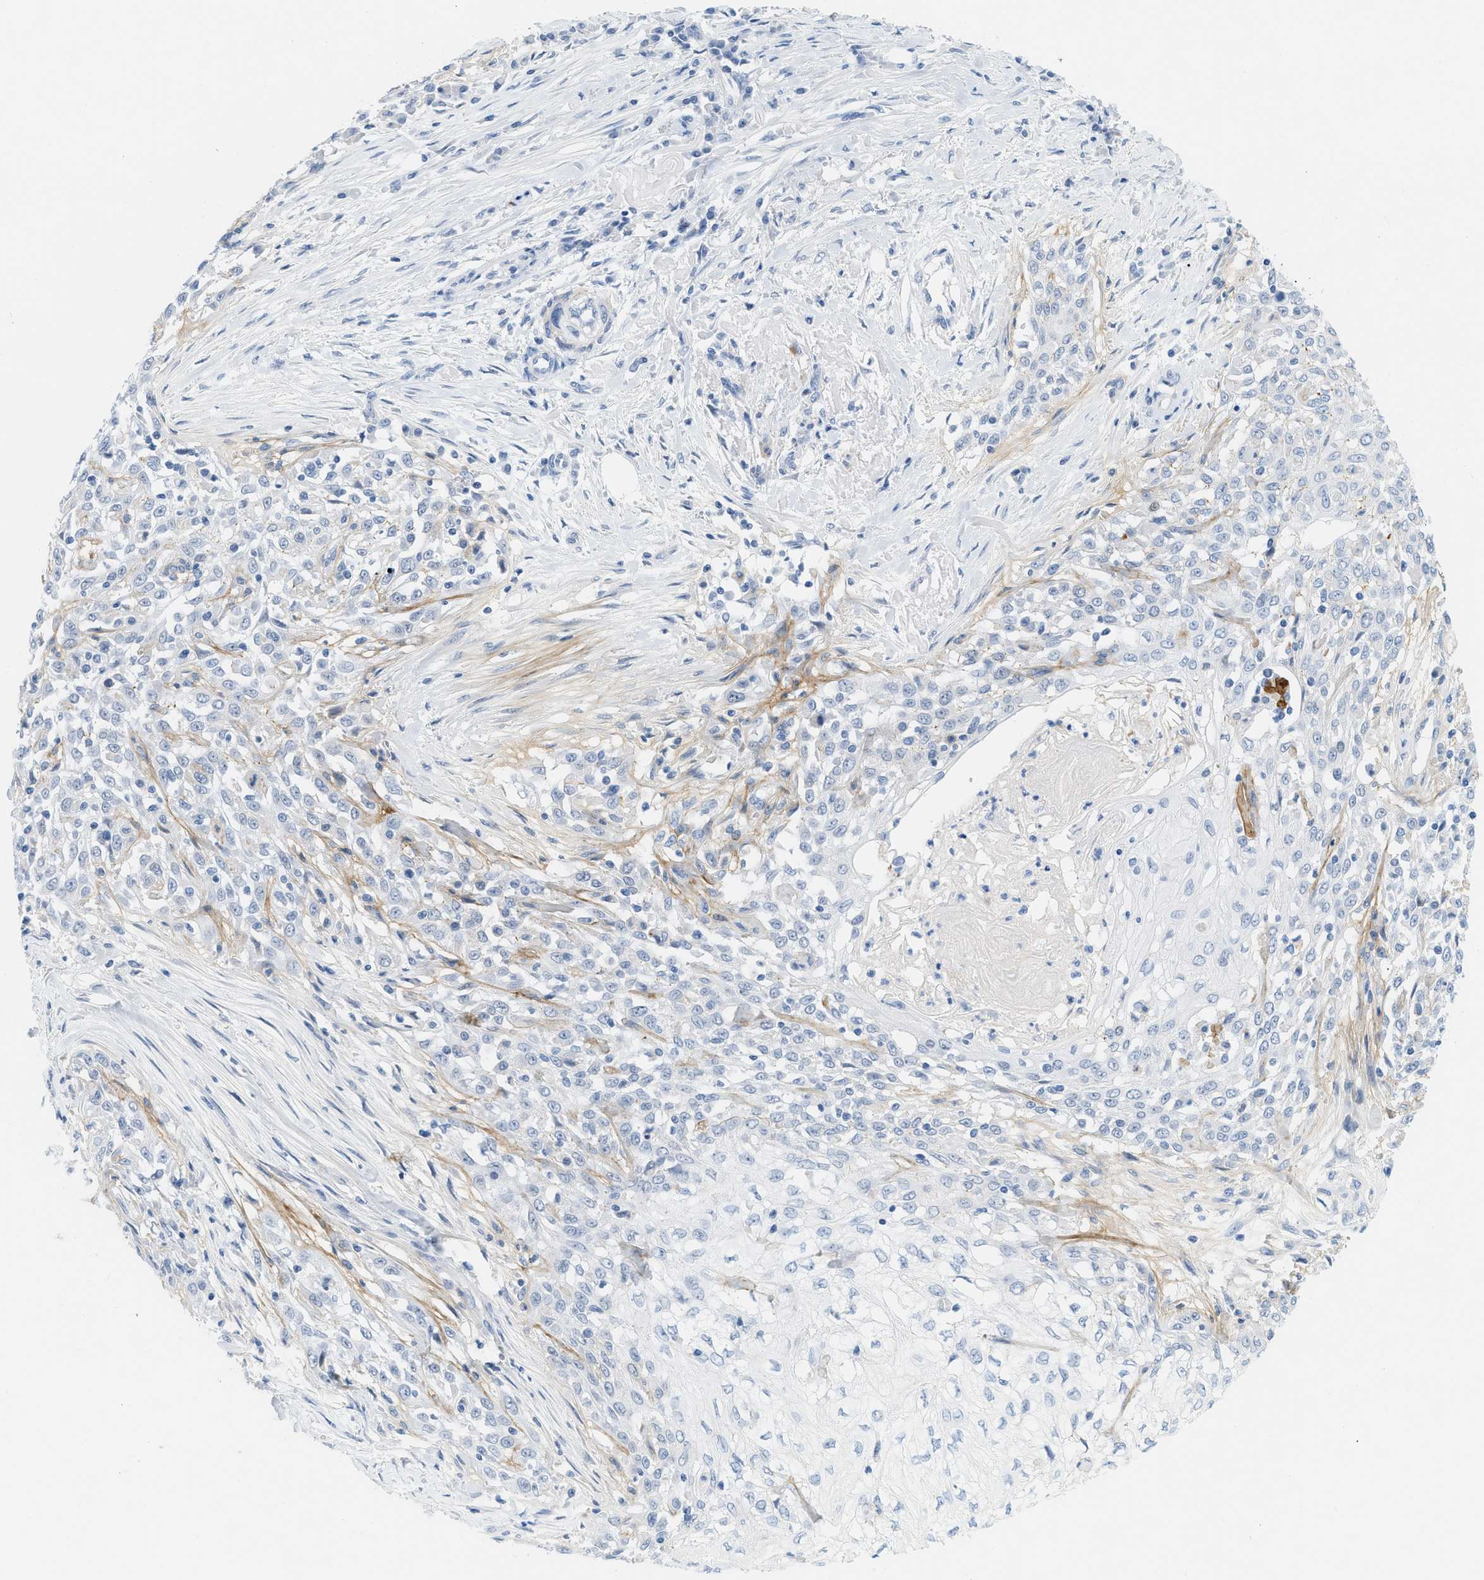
{"staining": {"intensity": "negative", "quantity": "none", "location": "none"}, "tissue": "skin cancer", "cell_type": "Tumor cells", "image_type": "cancer", "snomed": [{"axis": "morphology", "description": "Squamous cell carcinoma, NOS"}, {"axis": "morphology", "description": "Squamous cell carcinoma, metastatic, NOS"}, {"axis": "topography", "description": "Skin"}, {"axis": "topography", "description": "Lymph node"}], "caption": "Image shows no protein staining in tumor cells of skin cancer tissue.", "gene": "HLTF", "patient": {"sex": "male", "age": 75}}